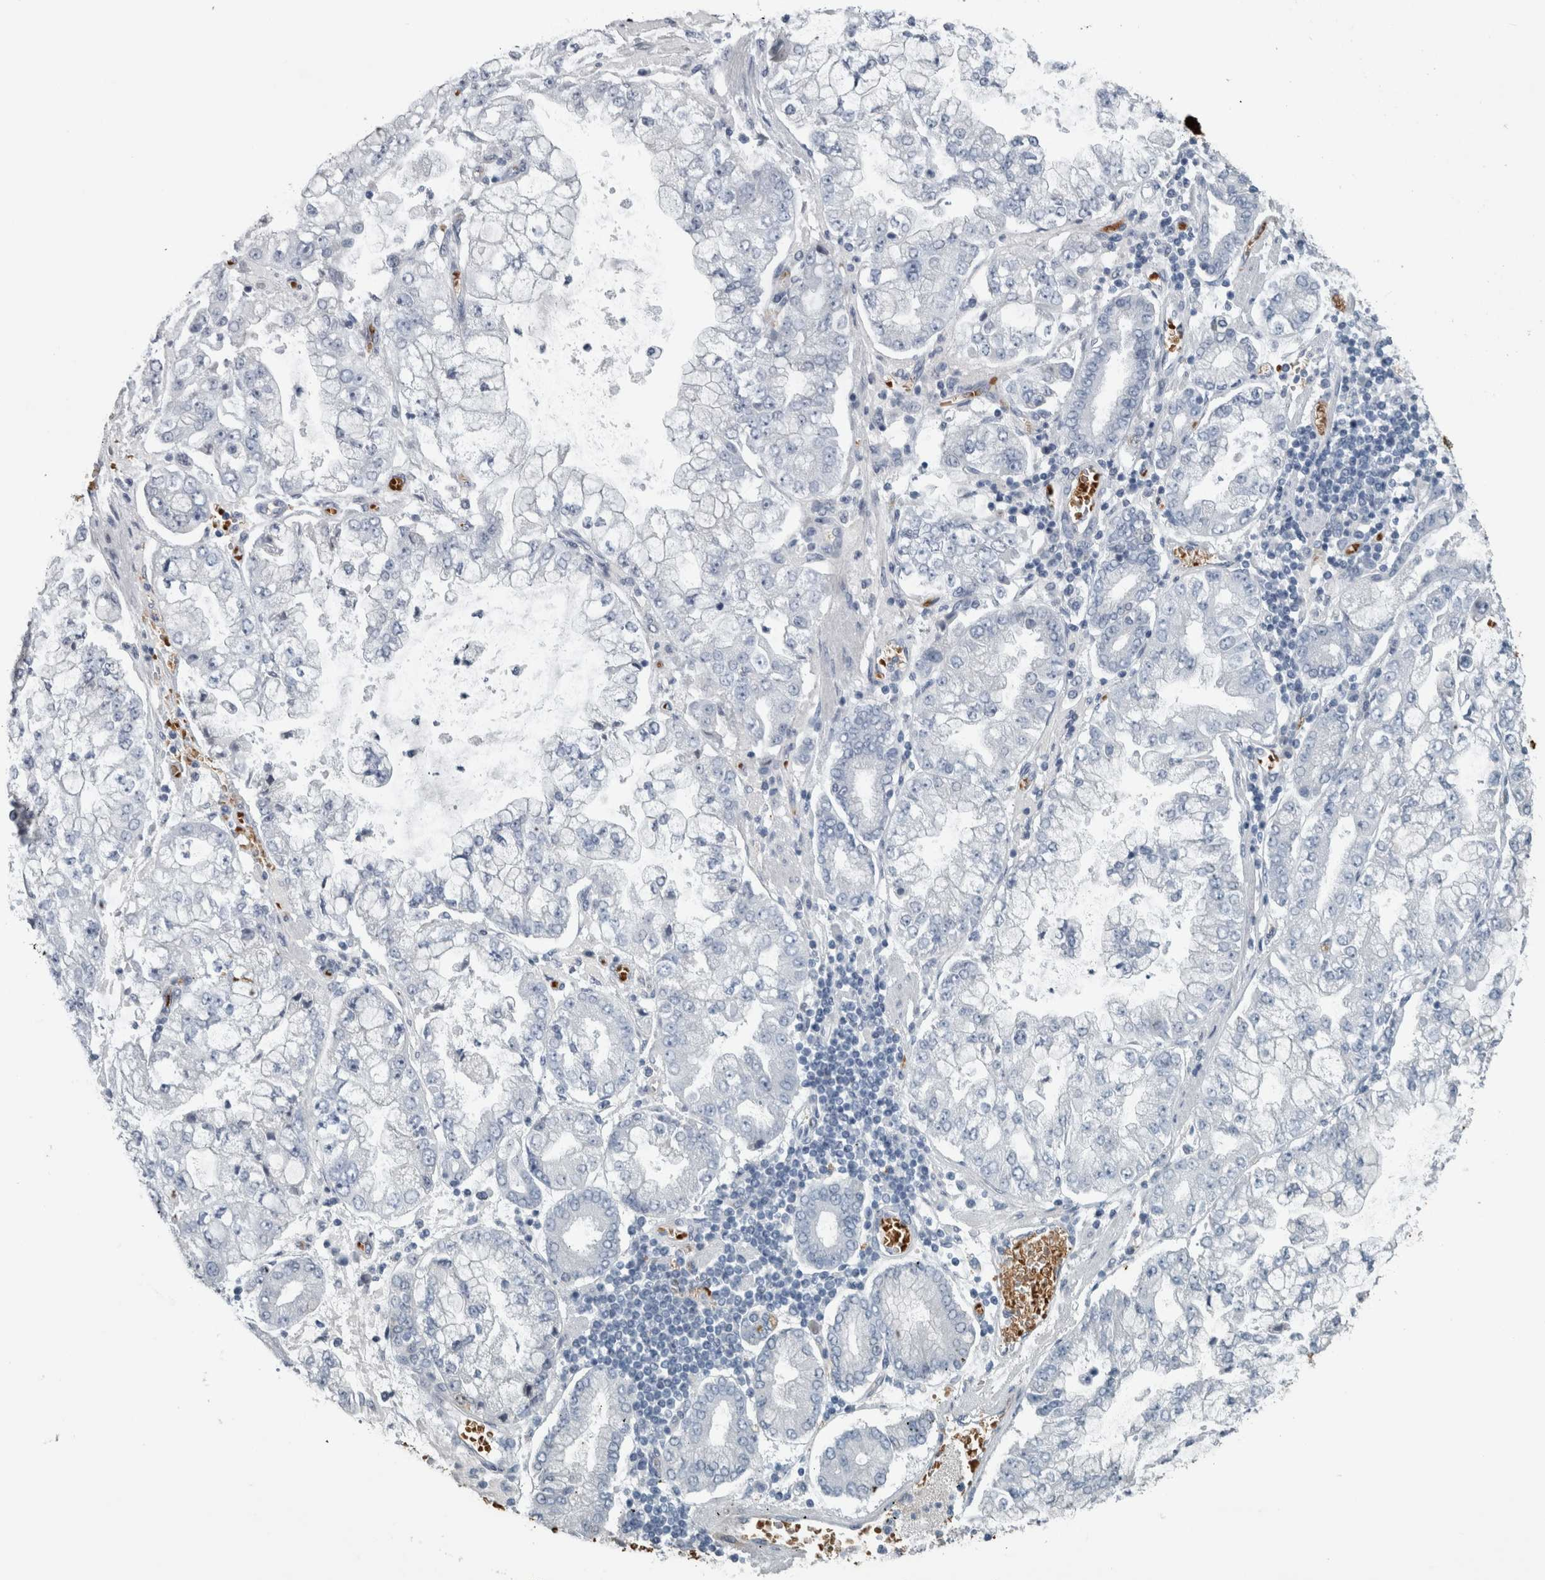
{"staining": {"intensity": "negative", "quantity": "none", "location": "none"}, "tissue": "stomach cancer", "cell_type": "Tumor cells", "image_type": "cancer", "snomed": [{"axis": "morphology", "description": "Adenocarcinoma, NOS"}, {"axis": "topography", "description": "Stomach"}], "caption": "This is an IHC image of stomach cancer. There is no positivity in tumor cells.", "gene": "SH3GL2", "patient": {"sex": "male", "age": 76}}